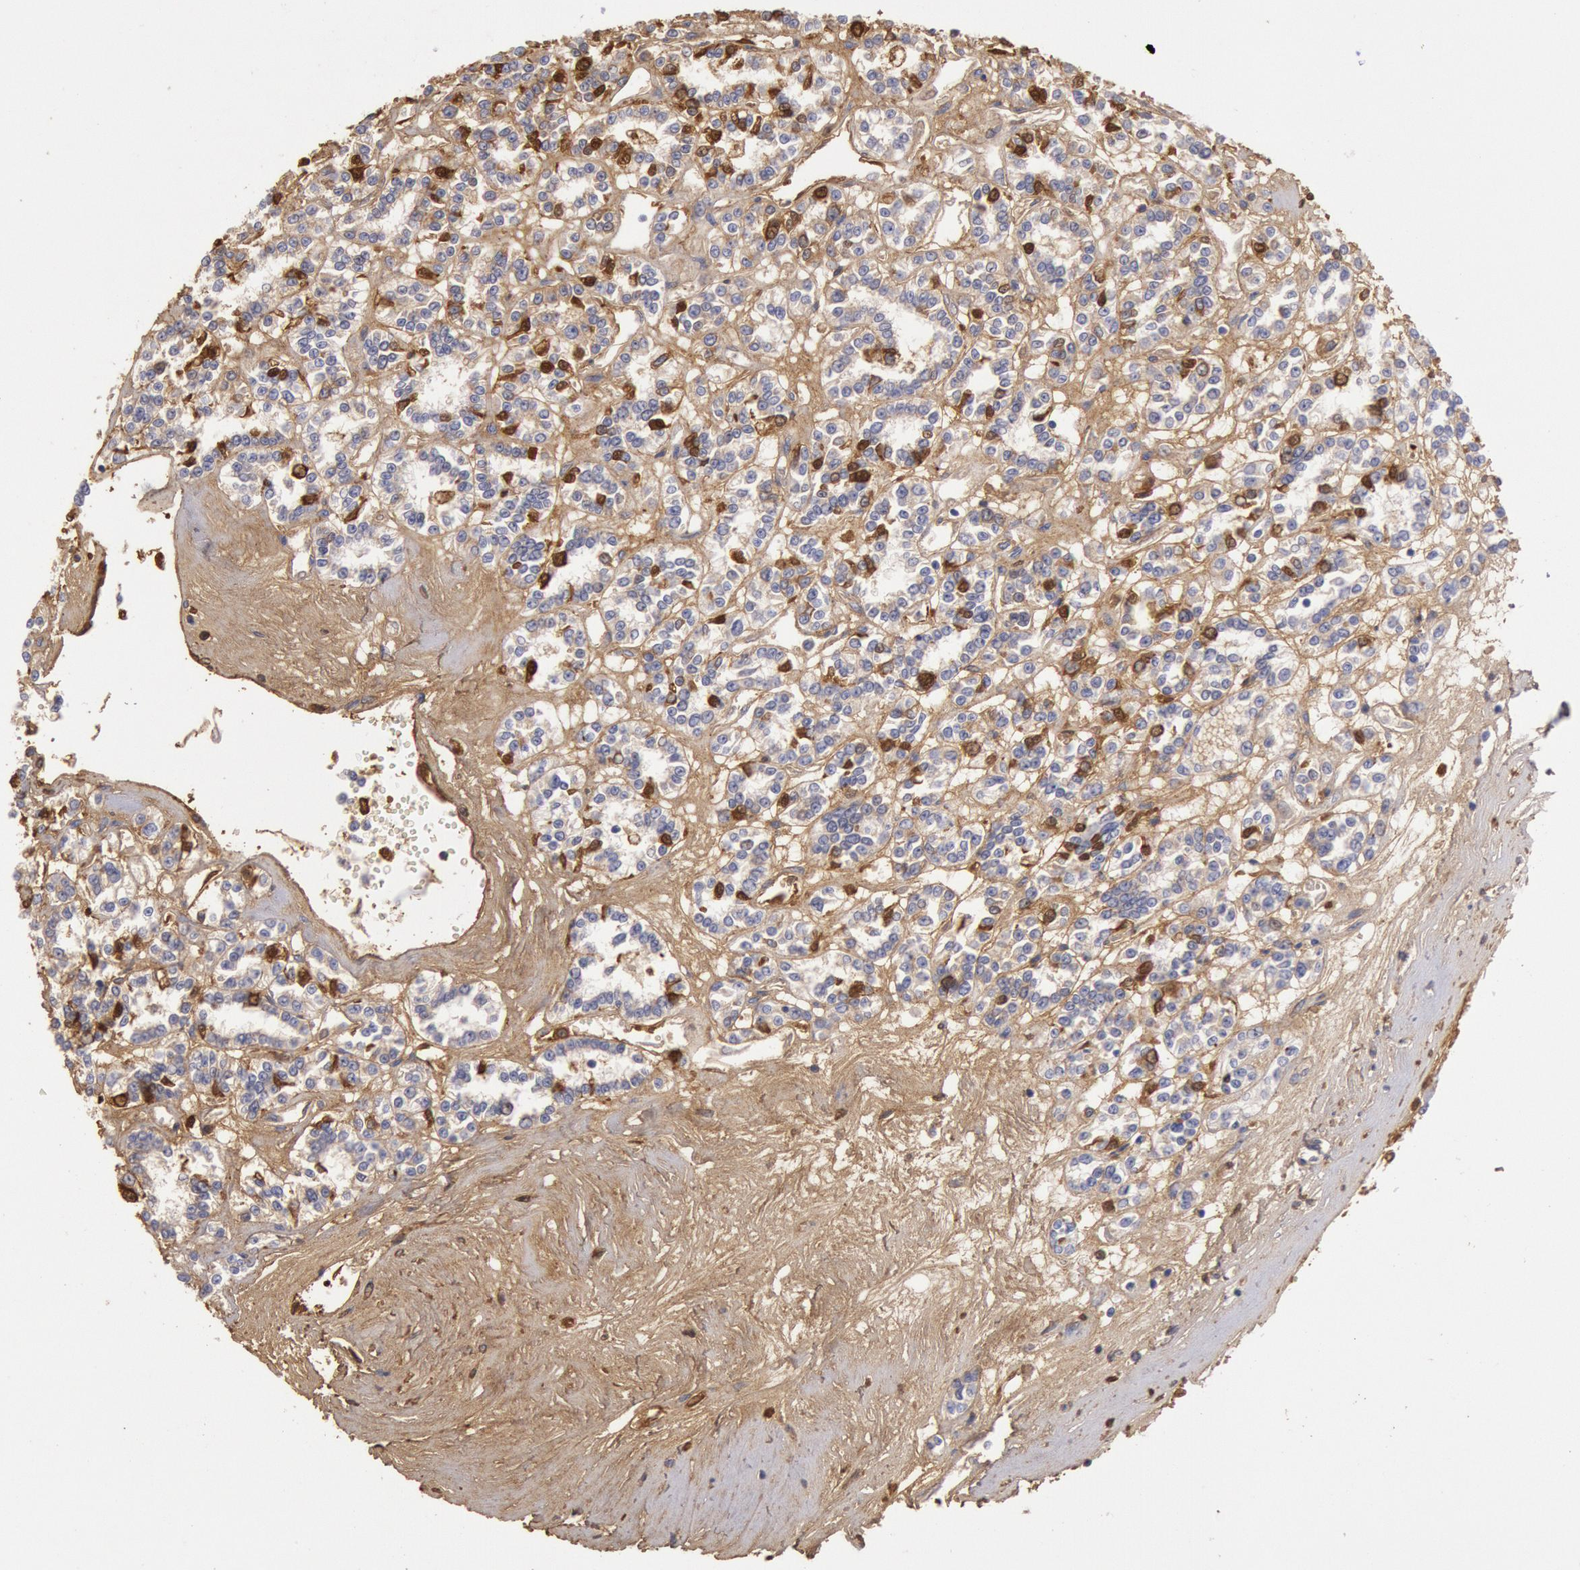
{"staining": {"intensity": "moderate", "quantity": "25%-75%", "location": "cytoplasmic/membranous"}, "tissue": "renal cancer", "cell_type": "Tumor cells", "image_type": "cancer", "snomed": [{"axis": "morphology", "description": "Adenocarcinoma, NOS"}, {"axis": "topography", "description": "Kidney"}], "caption": "Protein expression analysis of renal adenocarcinoma displays moderate cytoplasmic/membranous staining in approximately 25%-75% of tumor cells.", "gene": "IGHA1", "patient": {"sex": "female", "age": 76}}